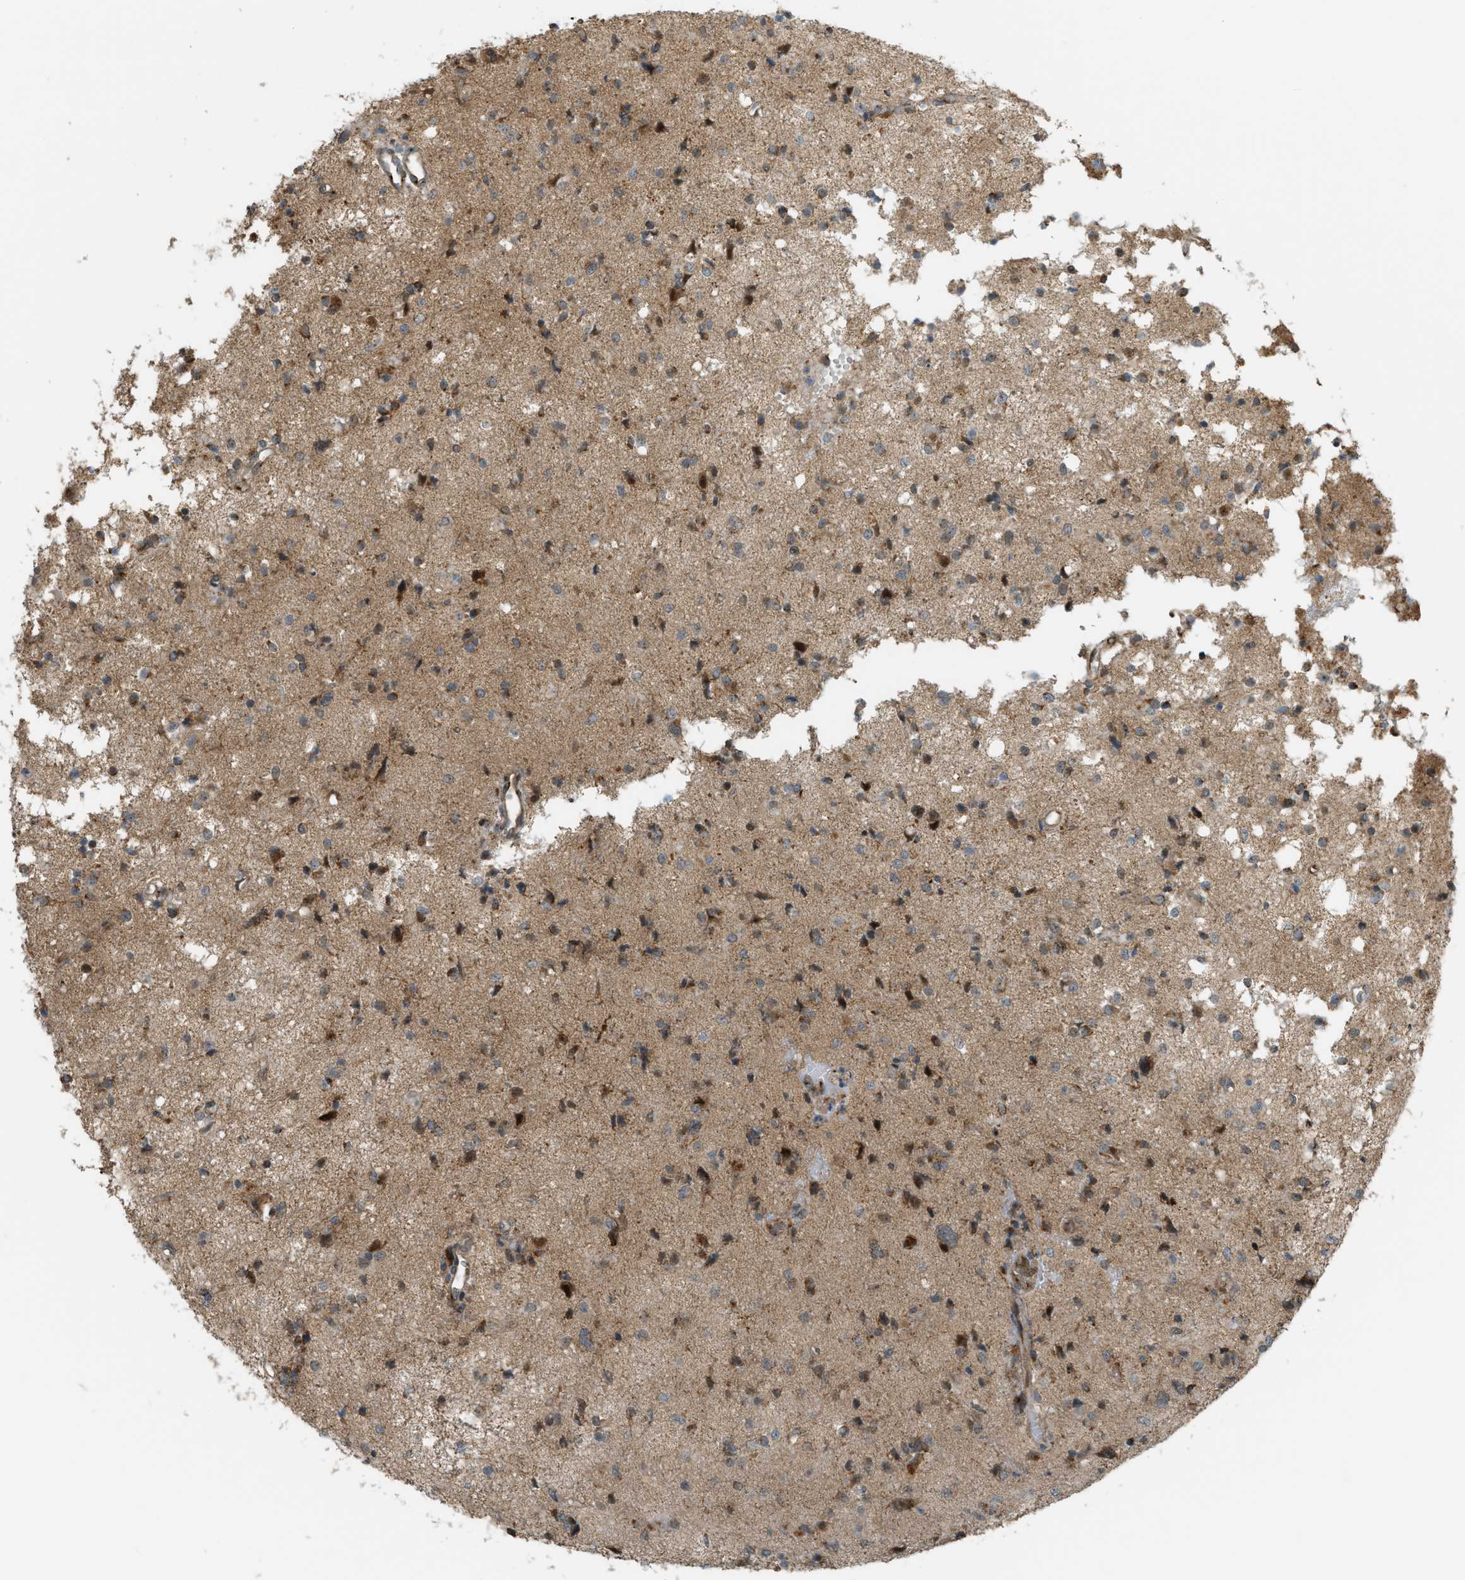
{"staining": {"intensity": "weak", "quantity": "25%-75%", "location": "cytoplasmic/membranous,nuclear"}, "tissue": "glioma", "cell_type": "Tumor cells", "image_type": "cancer", "snomed": [{"axis": "morphology", "description": "Glioma, malignant, High grade"}, {"axis": "topography", "description": "Brain"}], "caption": "Human malignant glioma (high-grade) stained for a protein (brown) shows weak cytoplasmic/membranous and nuclear positive positivity in about 25%-75% of tumor cells.", "gene": "CCDC186", "patient": {"sex": "female", "age": 59}}